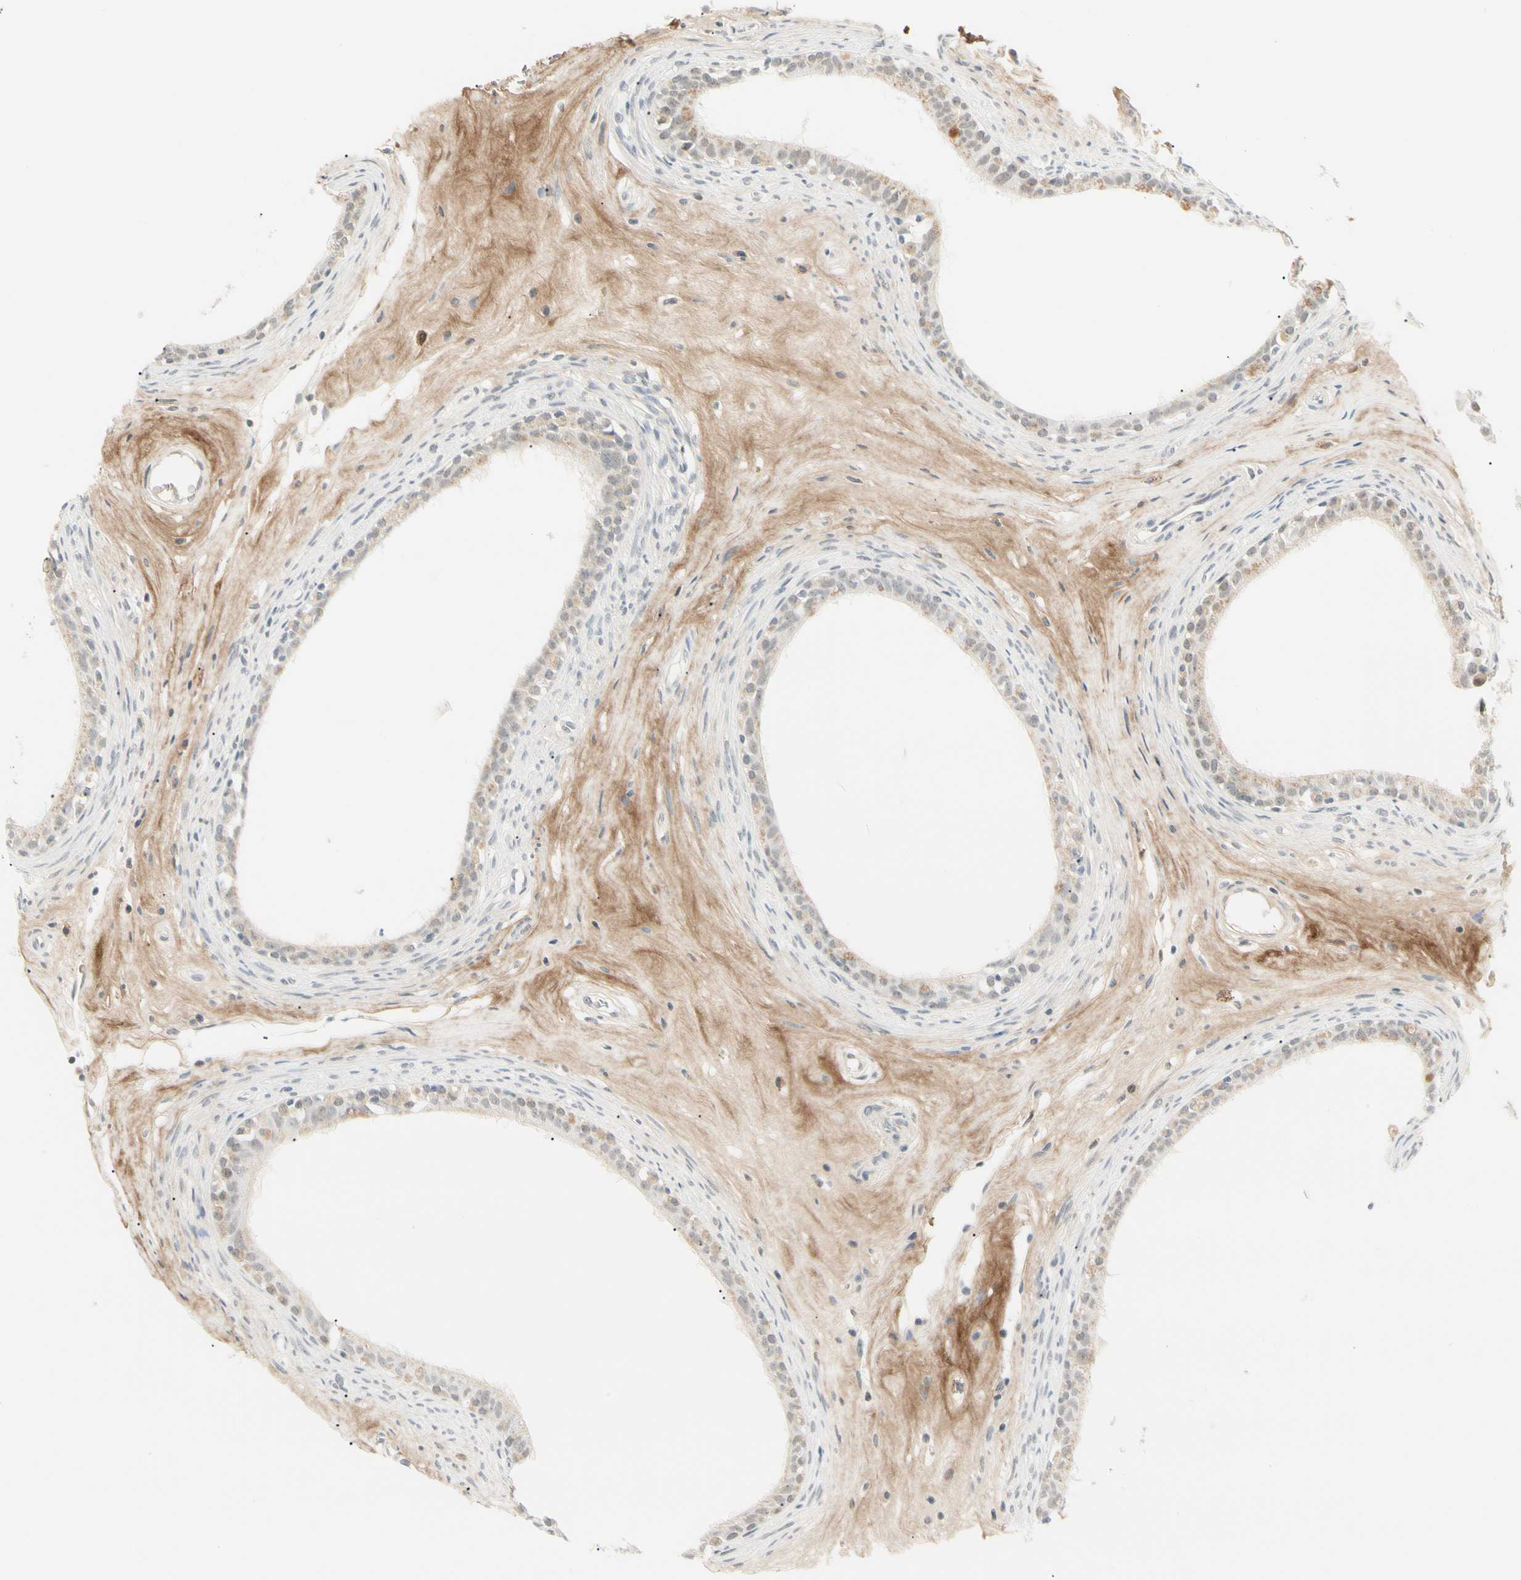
{"staining": {"intensity": "weak", "quantity": "<25%", "location": "nuclear"}, "tissue": "epididymis", "cell_type": "Glandular cells", "image_type": "normal", "snomed": [{"axis": "morphology", "description": "Normal tissue, NOS"}, {"axis": "morphology", "description": "Inflammation, NOS"}, {"axis": "topography", "description": "Epididymis"}], "caption": "DAB (3,3'-diaminobenzidine) immunohistochemical staining of normal human epididymis displays no significant expression in glandular cells.", "gene": "ASPN", "patient": {"sex": "male", "age": 84}}